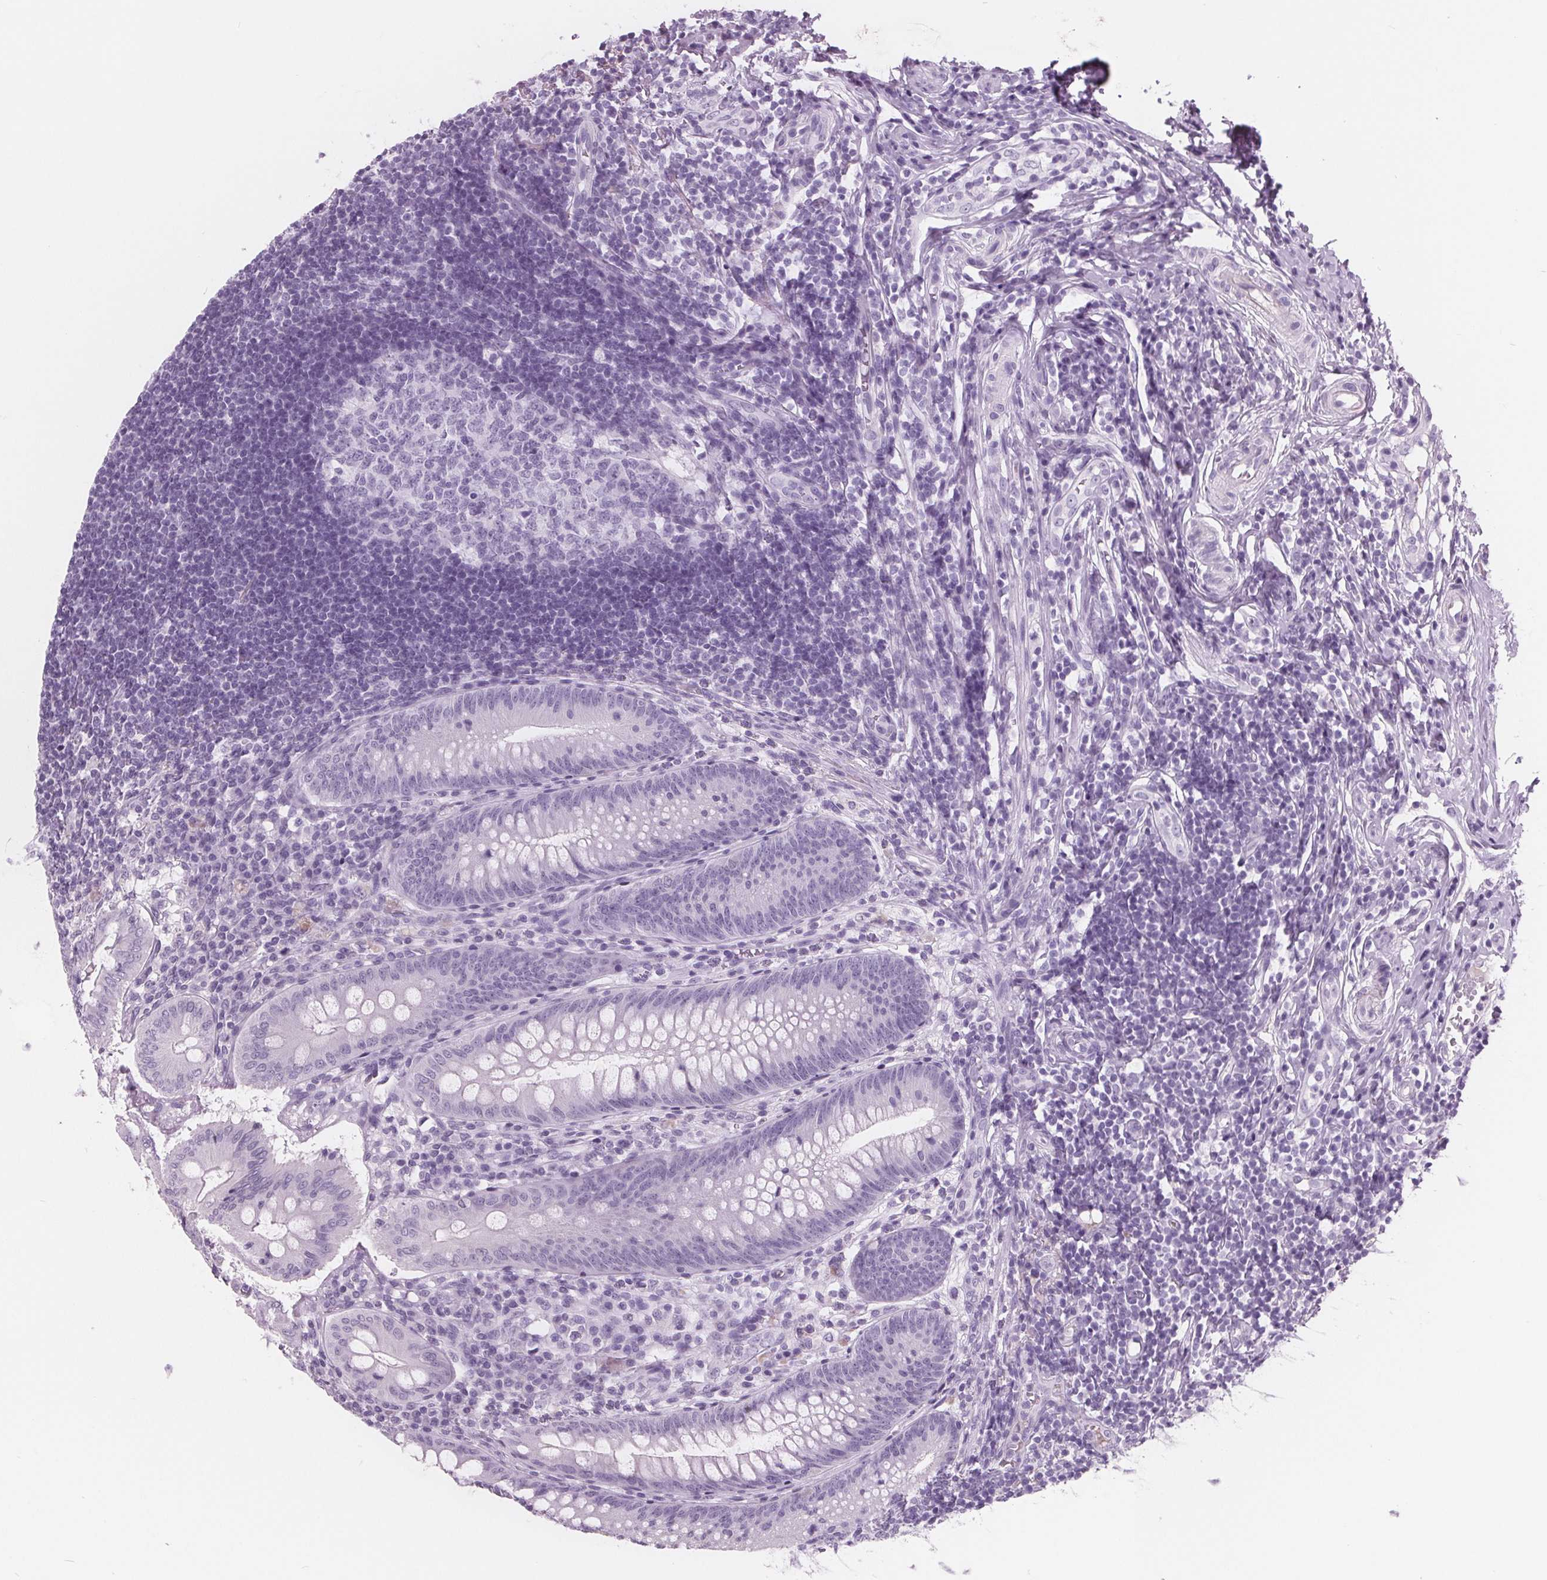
{"staining": {"intensity": "negative", "quantity": "none", "location": "none"}, "tissue": "appendix", "cell_type": "Glandular cells", "image_type": "normal", "snomed": [{"axis": "morphology", "description": "Normal tissue, NOS"}, {"axis": "morphology", "description": "Inflammation, NOS"}, {"axis": "topography", "description": "Appendix"}], "caption": "Micrograph shows no protein expression in glandular cells of unremarkable appendix. (Immunohistochemistry (ihc), brightfield microscopy, high magnification).", "gene": "AMBP", "patient": {"sex": "male", "age": 16}}